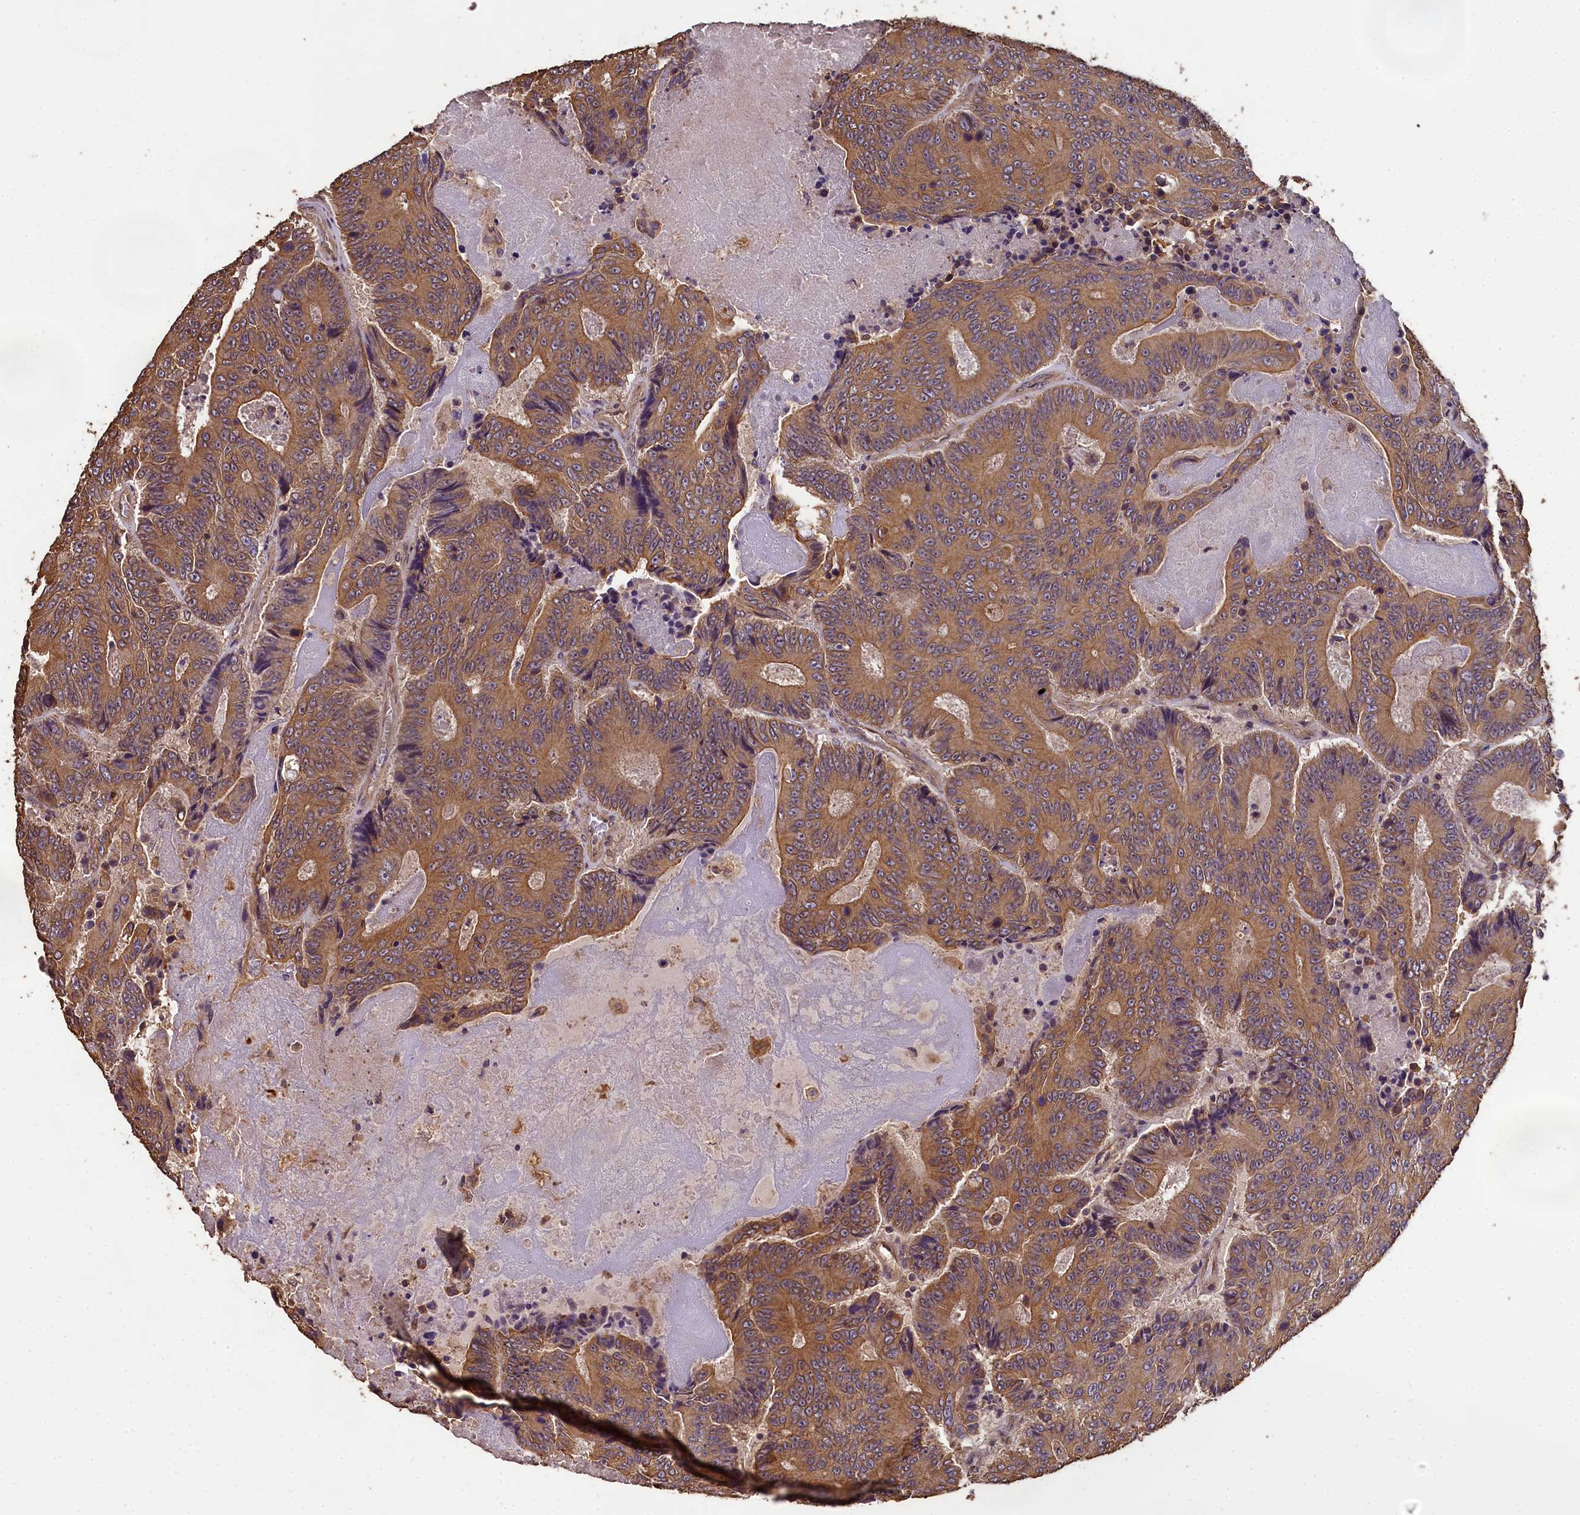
{"staining": {"intensity": "moderate", "quantity": ">75%", "location": "cytoplasmic/membranous"}, "tissue": "colorectal cancer", "cell_type": "Tumor cells", "image_type": "cancer", "snomed": [{"axis": "morphology", "description": "Adenocarcinoma, NOS"}, {"axis": "topography", "description": "Colon"}], "caption": "Protein expression analysis of human adenocarcinoma (colorectal) reveals moderate cytoplasmic/membranous expression in approximately >75% of tumor cells.", "gene": "CHD9", "patient": {"sex": "male", "age": 83}}